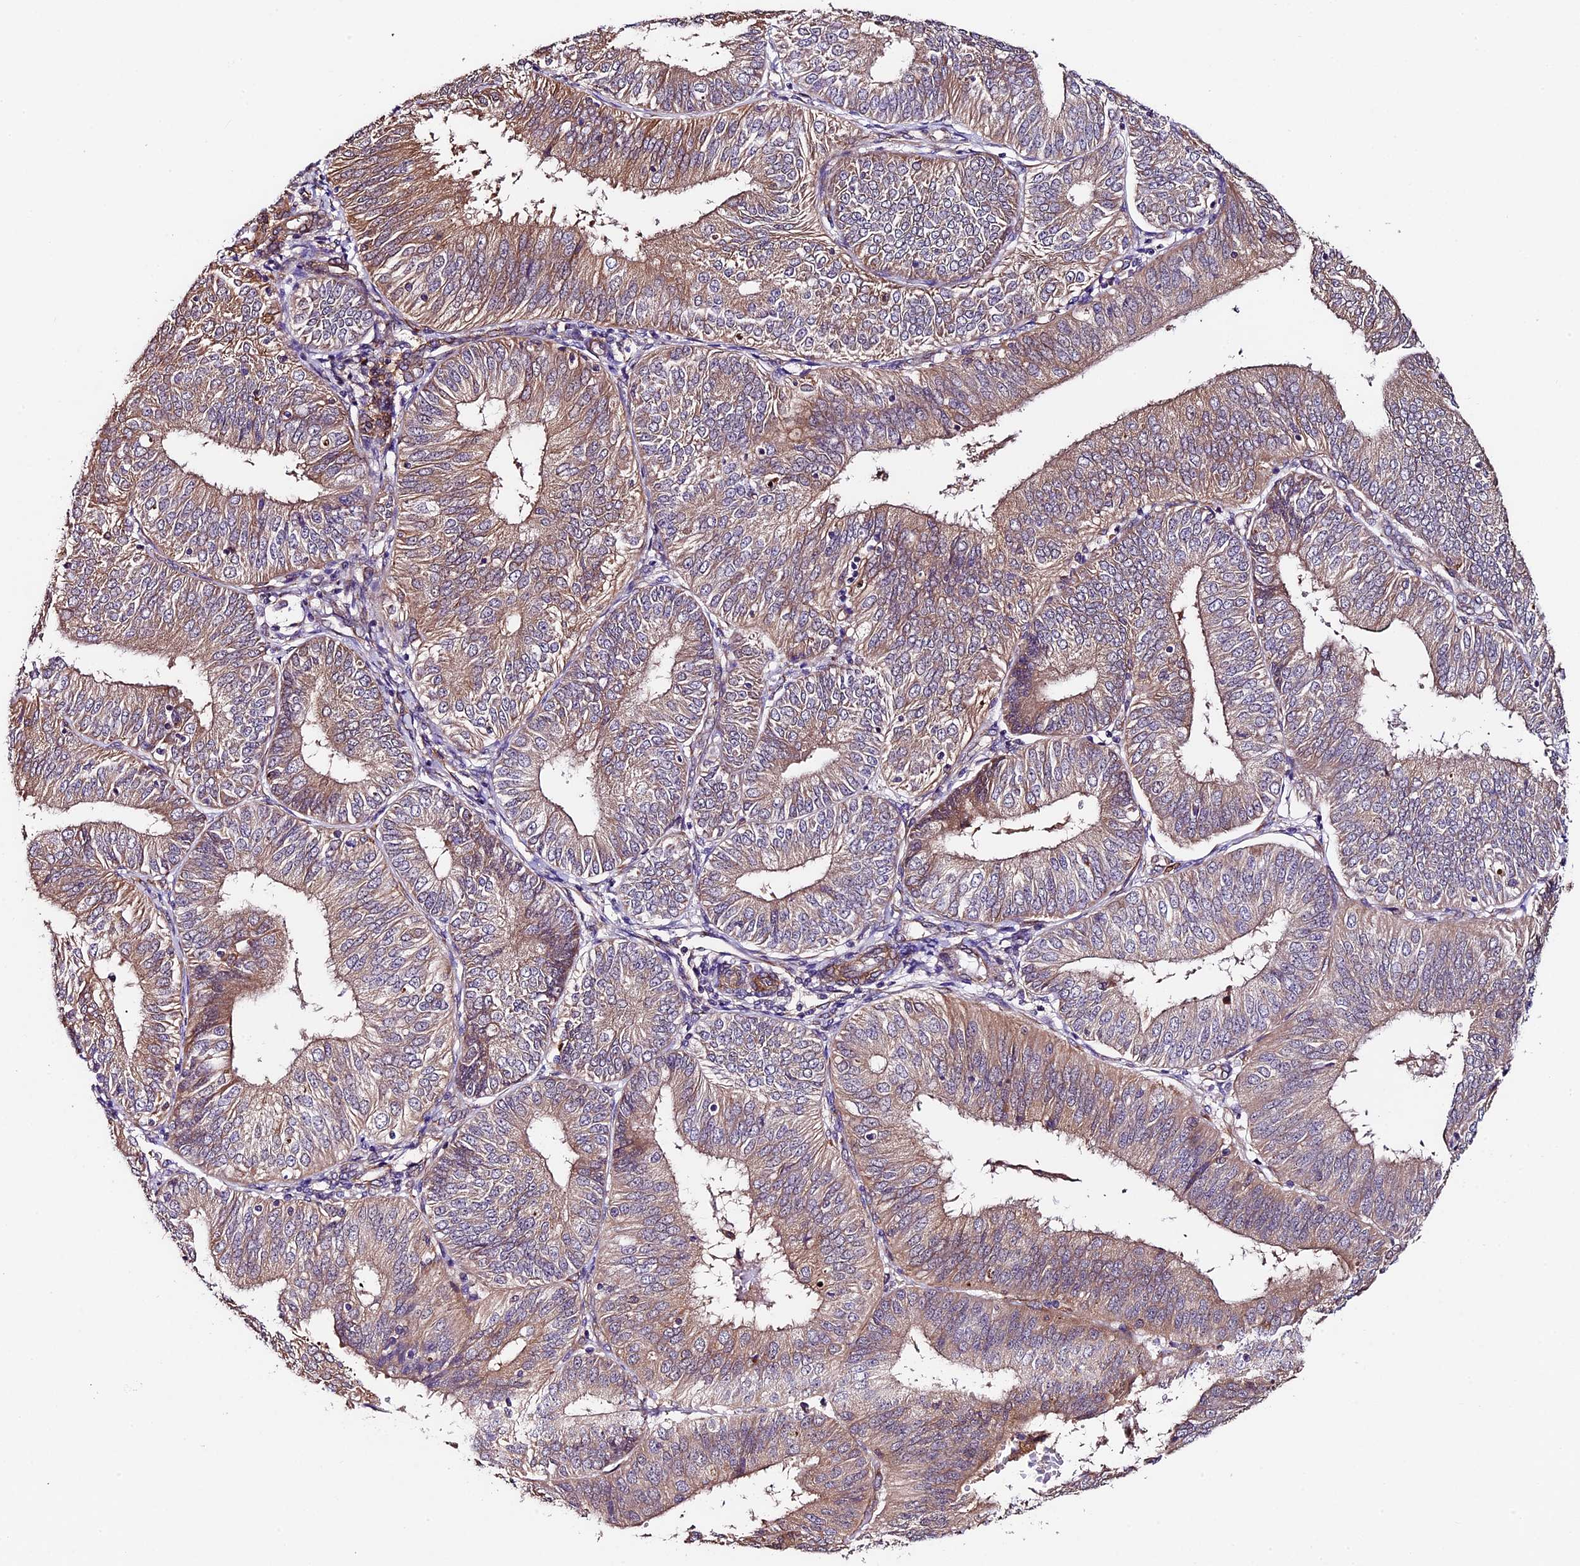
{"staining": {"intensity": "moderate", "quantity": "<25%", "location": "cytoplasmic/membranous"}, "tissue": "endometrial cancer", "cell_type": "Tumor cells", "image_type": "cancer", "snomed": [{"axis": "morphology", "description": "Adenocarcinoma, NOS"}, {"axis": "topography", "description": "Endometrium"}], "caption": "Human adenocarcinoma (endometrial) stained with a protein marker displays moderate staining in tumor cells.", "gene": "LSM7", "patient": {"sex": "female", "age": 58}}